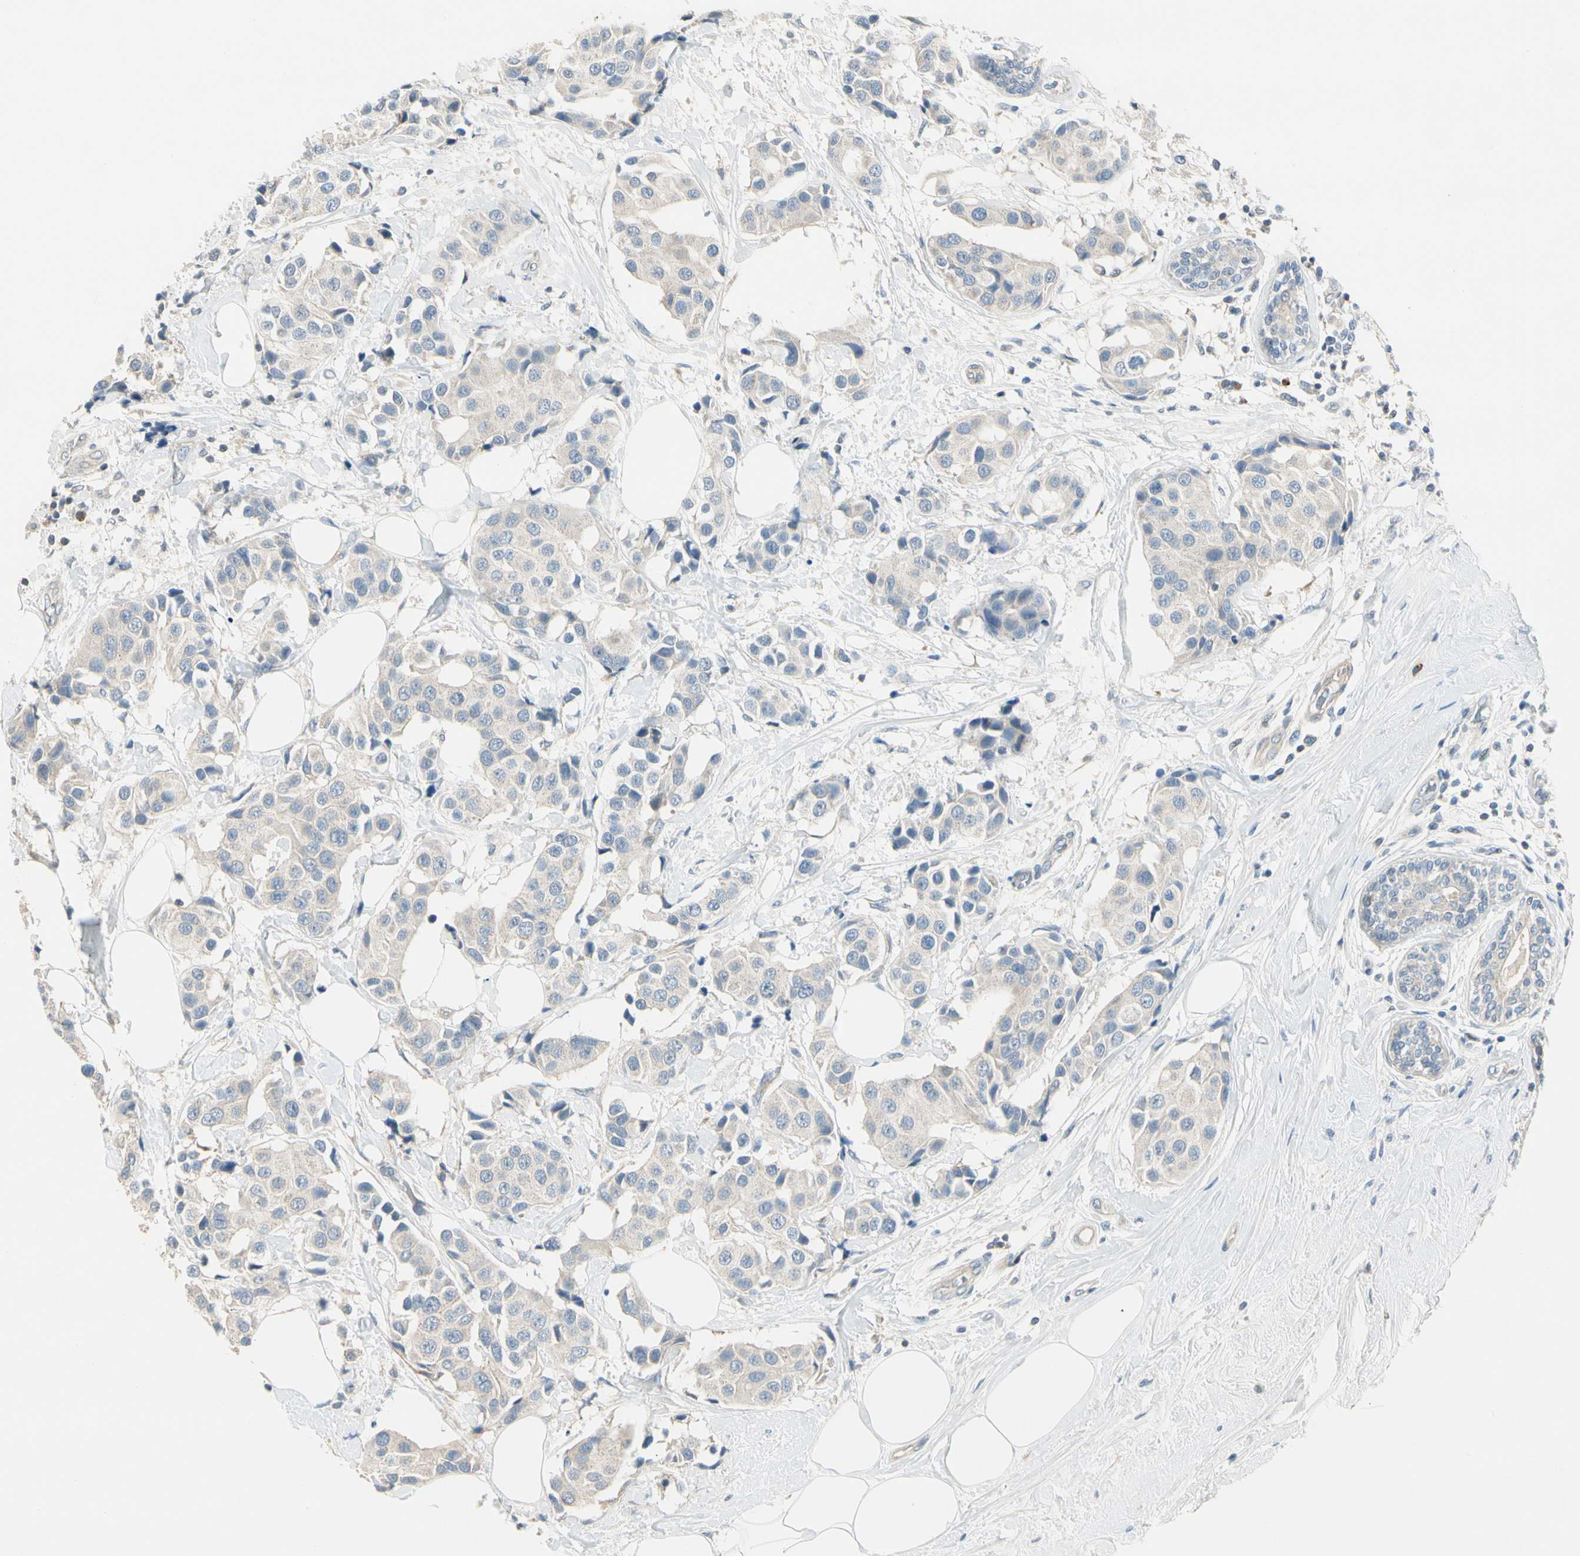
{"staining": {"intensity": "negative", "quantity": "none", "location": "none"}, "tissue": "breast cancer", "cell_type": "Tumor cells", "image_type": "cancer", "snomed": [{"axis": "morphology", "description": "Normal tissue, NOS"}, {"axis": "morphology", "description": "Duct carcinoma"}, {"axis": "topography", "description": "Breast"}], "caption": "Invasive ductal carcinoma (breast) stained for a protein using IHC demonstrates no positivity tumor cells.", "gene": "ADGRA3", "patient": {"sex": "female", "age": 39}}